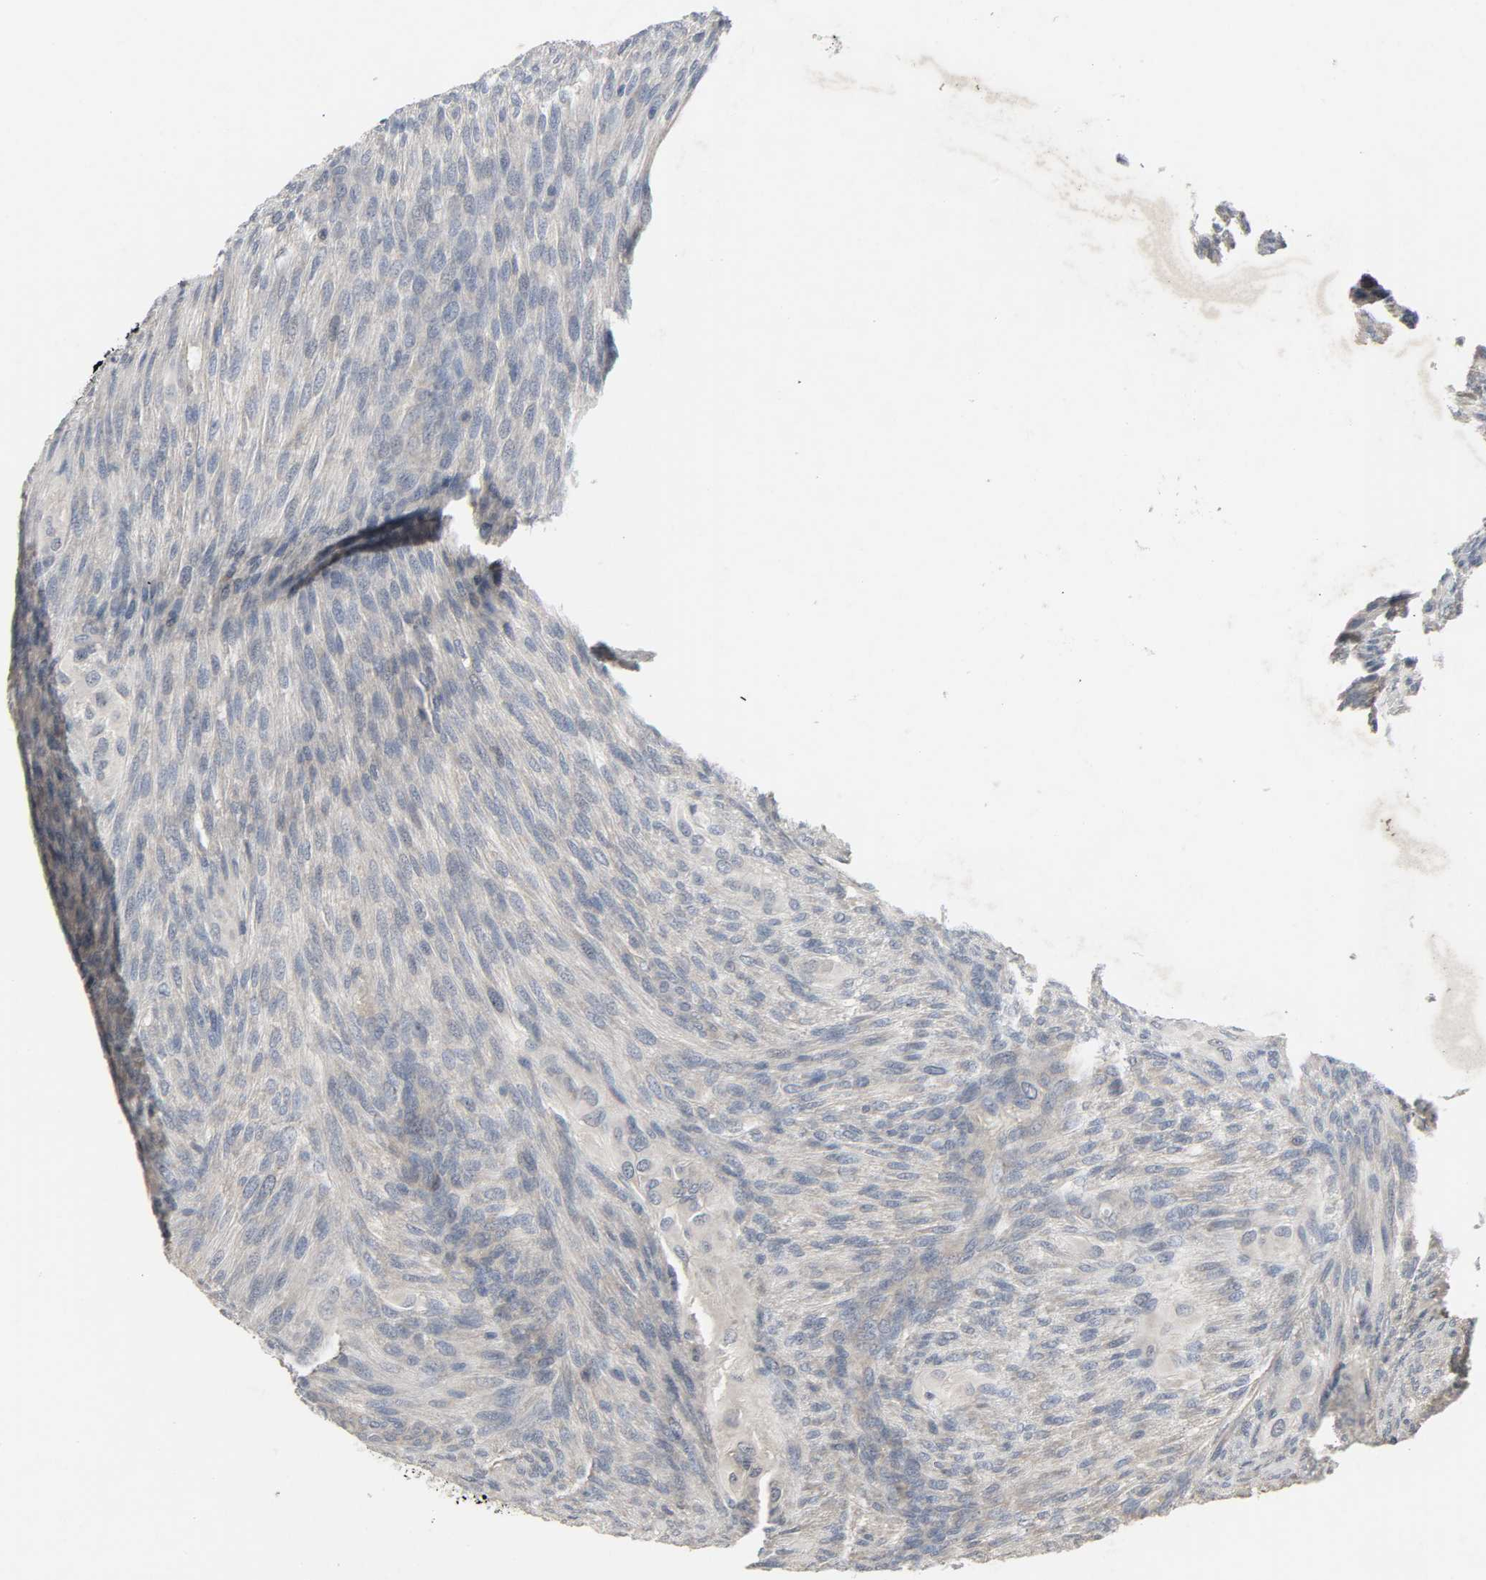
{"staining": {"intensity": "weak", "quantity": "25%-75%", "location": "cytoplasmic/membranous"}, "tissue": "glioma", "cell_type": "Tumor cells", "image_type": "cancer", "snomed": [{"axis": "morphology", "description": "Glioma, malignant, High grade"}, {"axis": "topography", "description": "Cerebral cortex"}], "caption": "DAB immunohistochemical staining of glioma shows weak cytoplasmic/membranous protein positivity in approximately 25%-75% of tumor cells.", "gene": "CD4", "patient": {"sex": "female", "age": 55}}